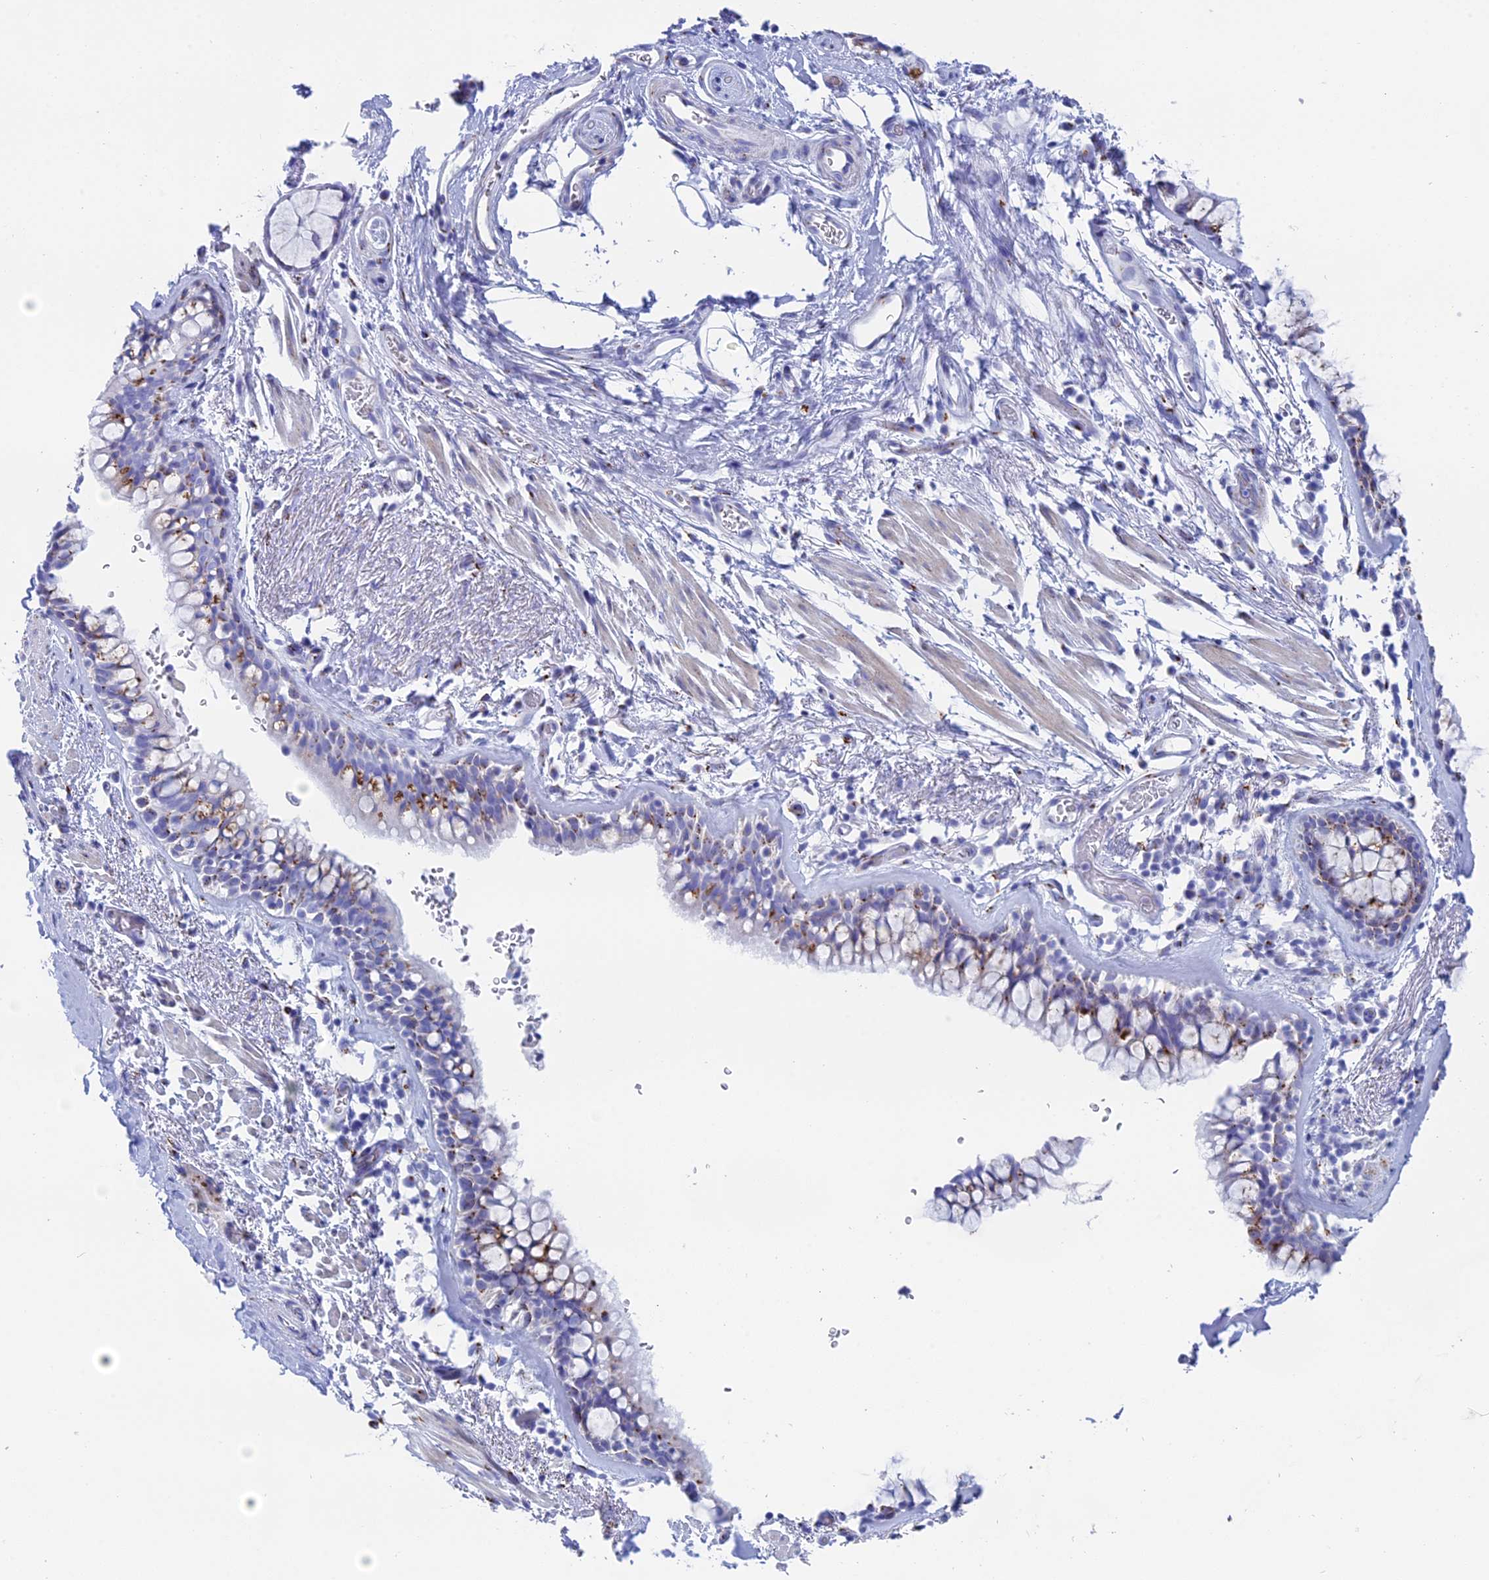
{"staining": {"intensity": "moderate", "quantity": "<25%", "location": "cytoplasmic/membranous"}, "tissue": "bronchus", "cell_type": "Respiratory epithelial cells", "image_type": "normal", "snomed": [{"axis": "morphology", "description": "Normal tissue, NOS"}, {"axis": "topography", "description": "Bronchus"}], "caption": "Brown immunohistochemical staining in unremarkable human bronchus exhibits moderate cytoplasmic/membranous staining in about <25% of respiratory epithelial cells. (DAB (3,3'-diaminobenzidine) = brown stain, brightfield microscopy at high magnification).", "gene": "ERICH4", "patient": {"sex": "male", "age": 65}}